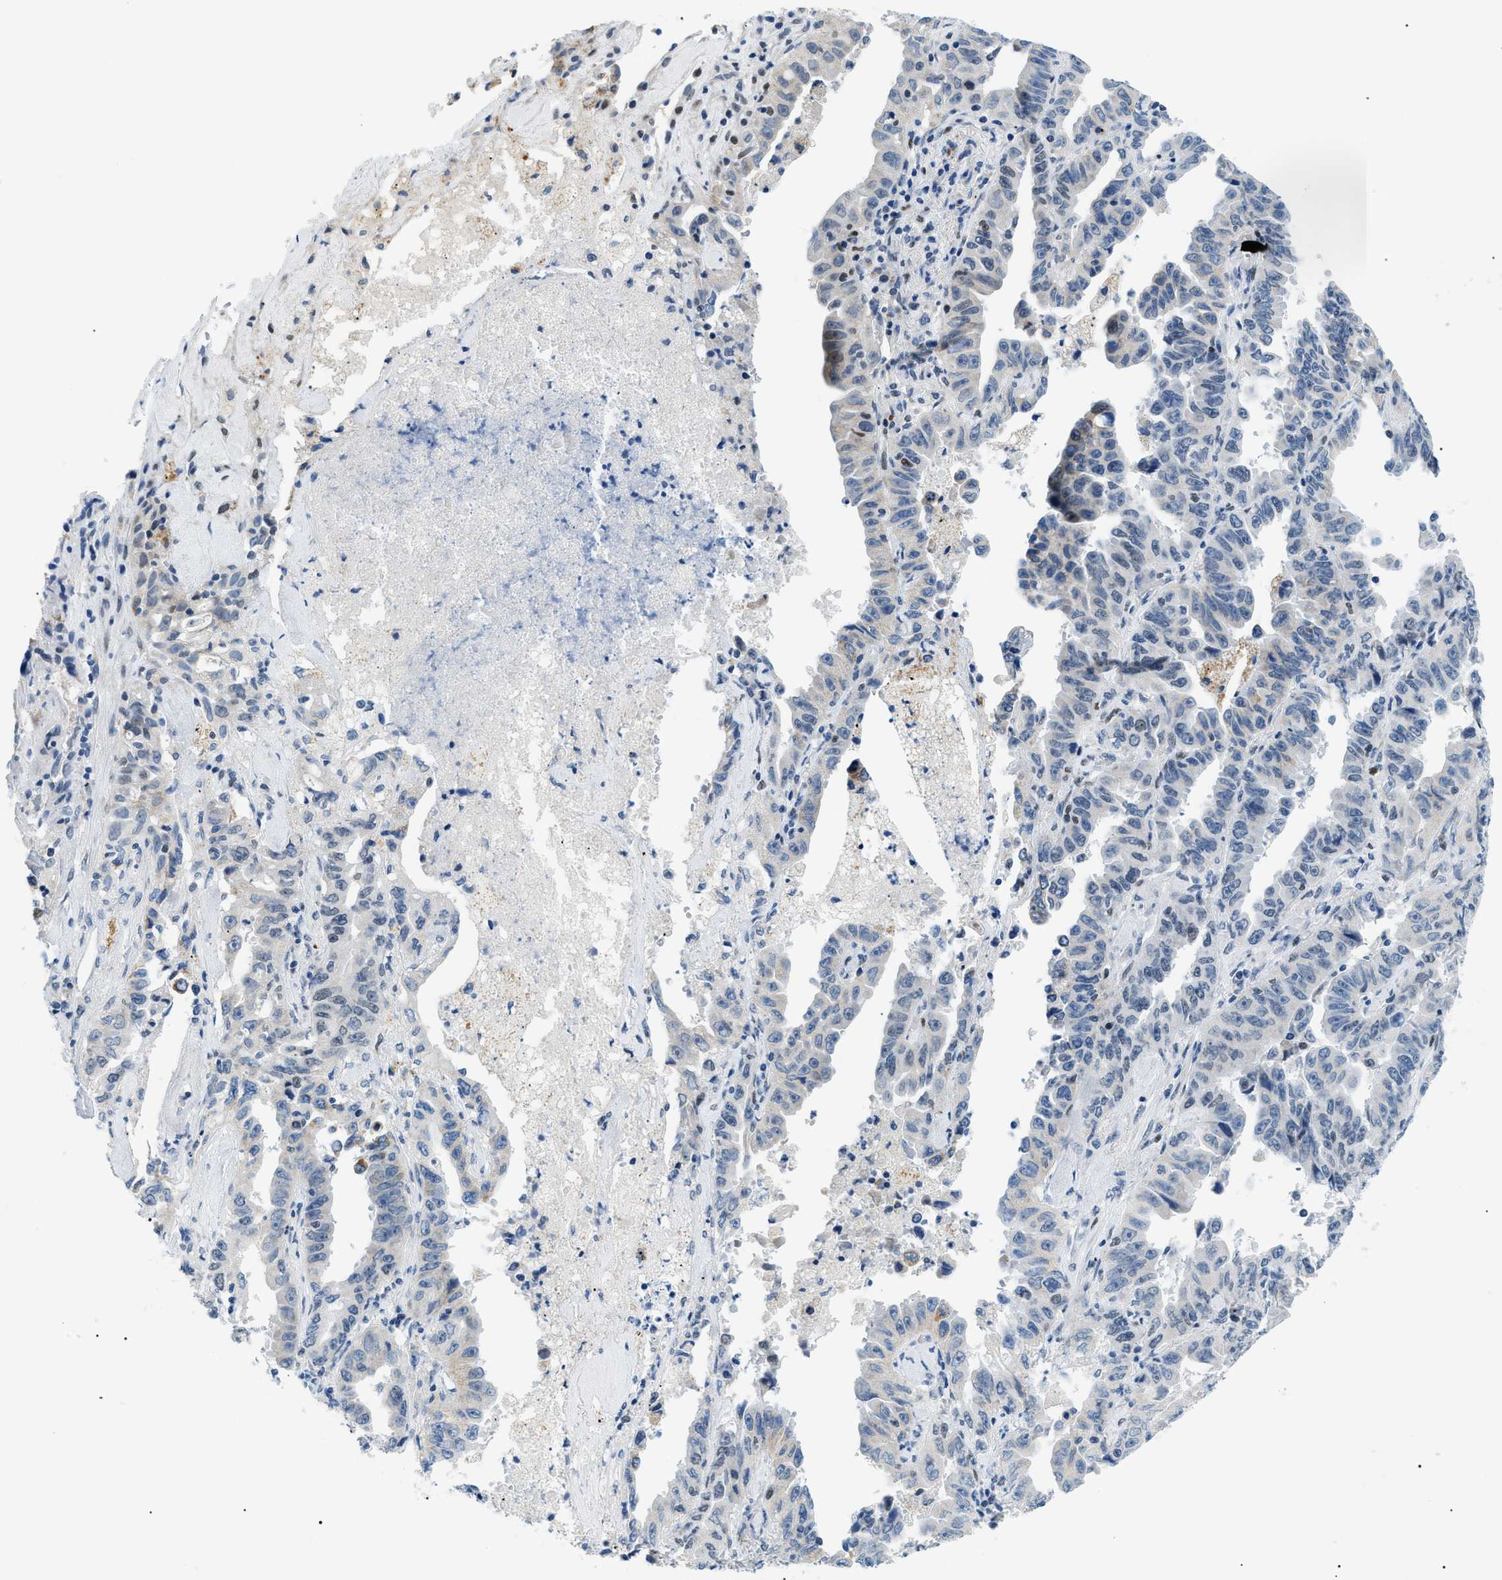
{"staining": {"intensity": "weak", "quantity": "<25%", "location": "nuclear"}, "tissue": "lung cancer", "cell_type": "Tumor cells", "image_type": "cancer", "snomed": [{"axis": "morphology", "description": "Adenocarcinoma, NOS"}, {"axis": "topography", "description": "Lung"}], "caption": "A micrograph of lung cancer stained for a protein shows no brown staining in tumor cells. (Immunohistochemistry, brightfield microscopy, high magnification).", "gene": "SMARCC1", "patient": {"sex": "female", "age": 51}}